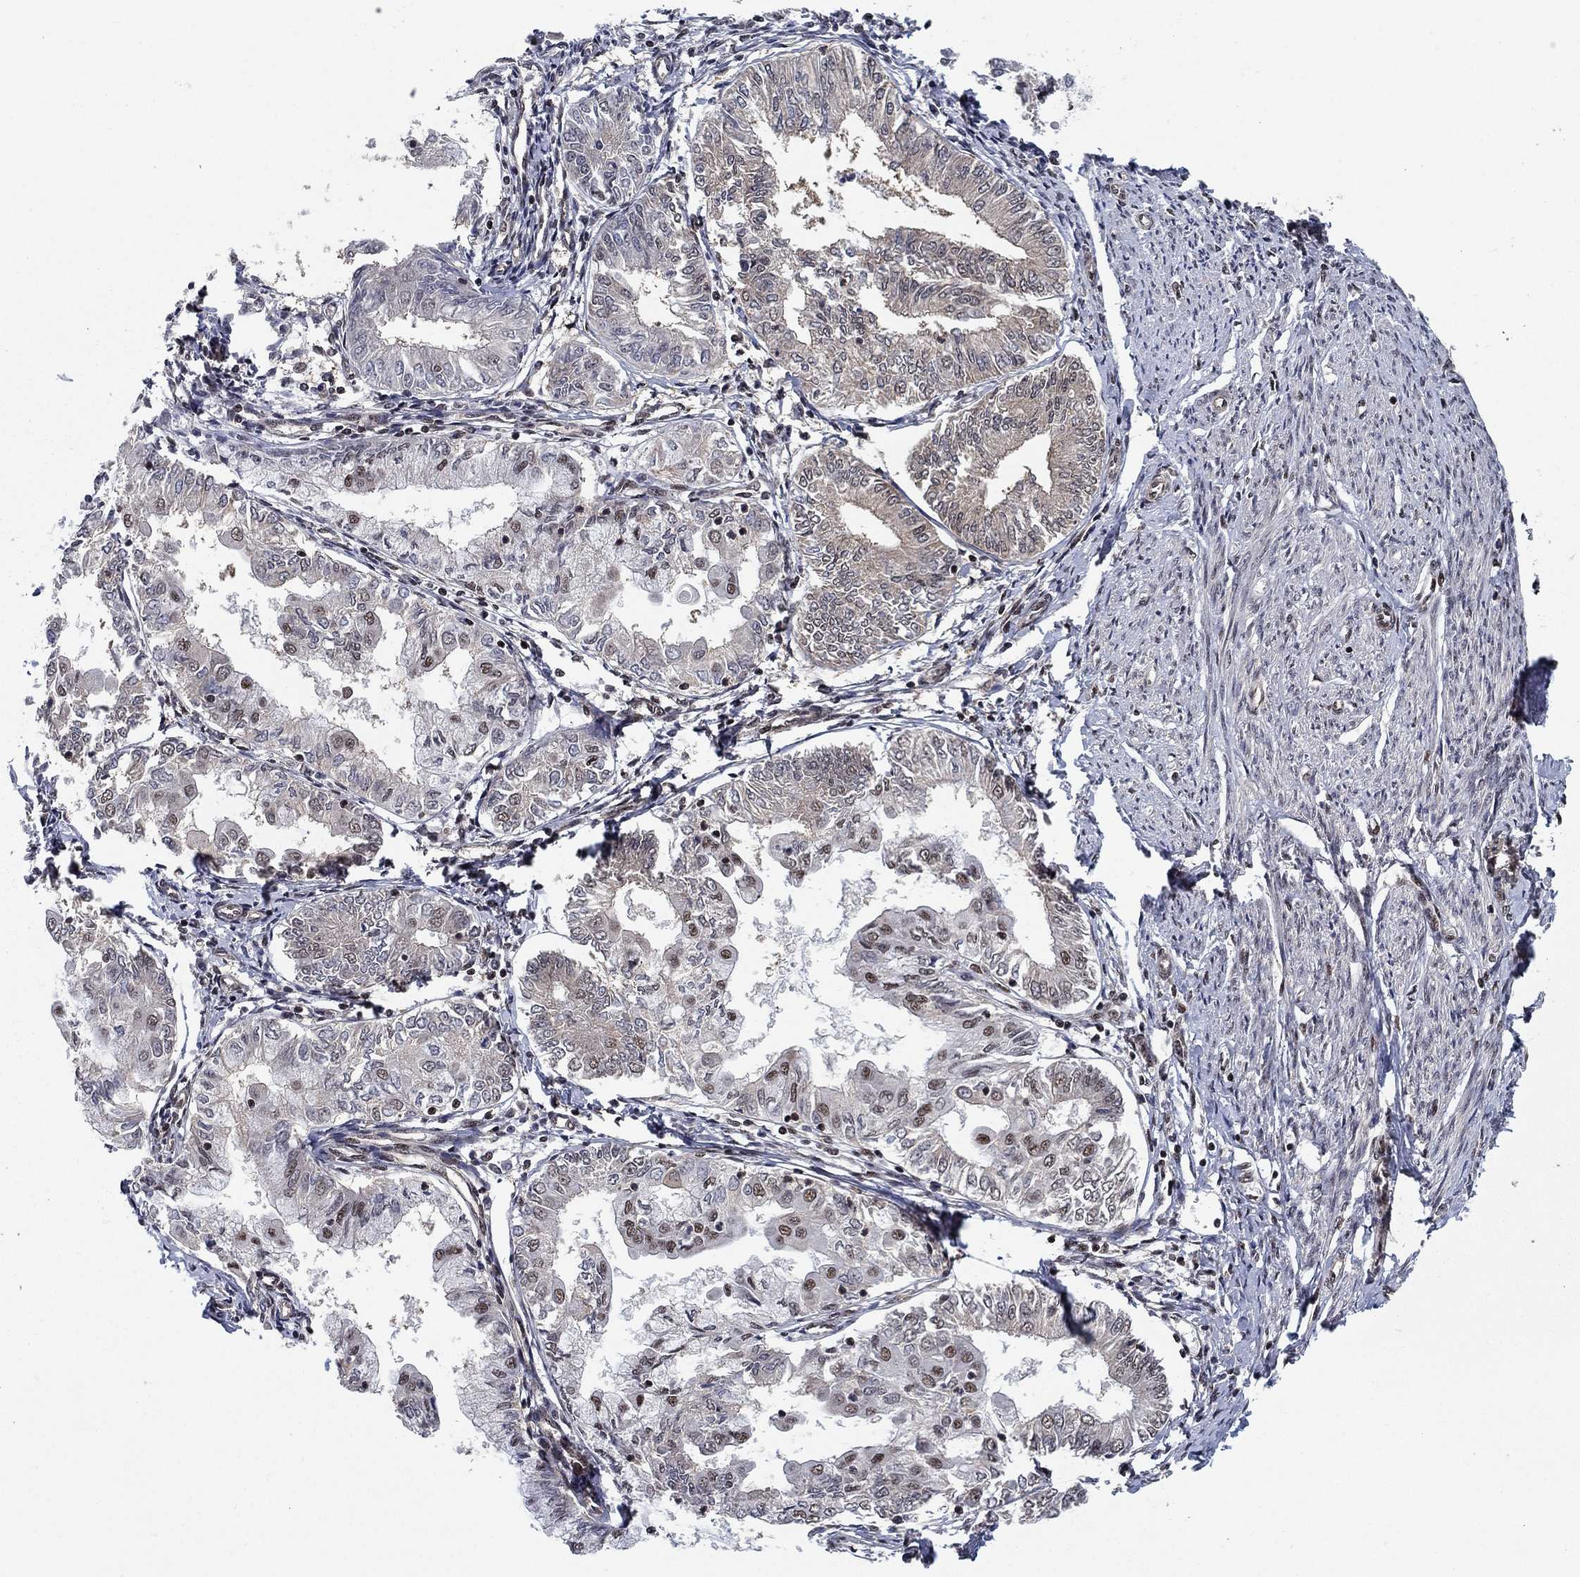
{"staining": {"intensity": "strong", "quantity": "<25%", "location": "nuclear"}, "tissue": "endometrial cancer", "cell_type": "Tumor cells", "image_type": "cancer", "snomed": [{"axis": "morphology", "description": "Adenocarcinoma, NOS"}, {"axis": "topography", "description": "Endometrium"}], "caption": "Protein staining demonstrates strong nuclear staining in about <25% of tumor cells in adenocarcinoma (endometrial).", "gene": "RPRD1B", "patient": {"sex": "female", "age": 68}}